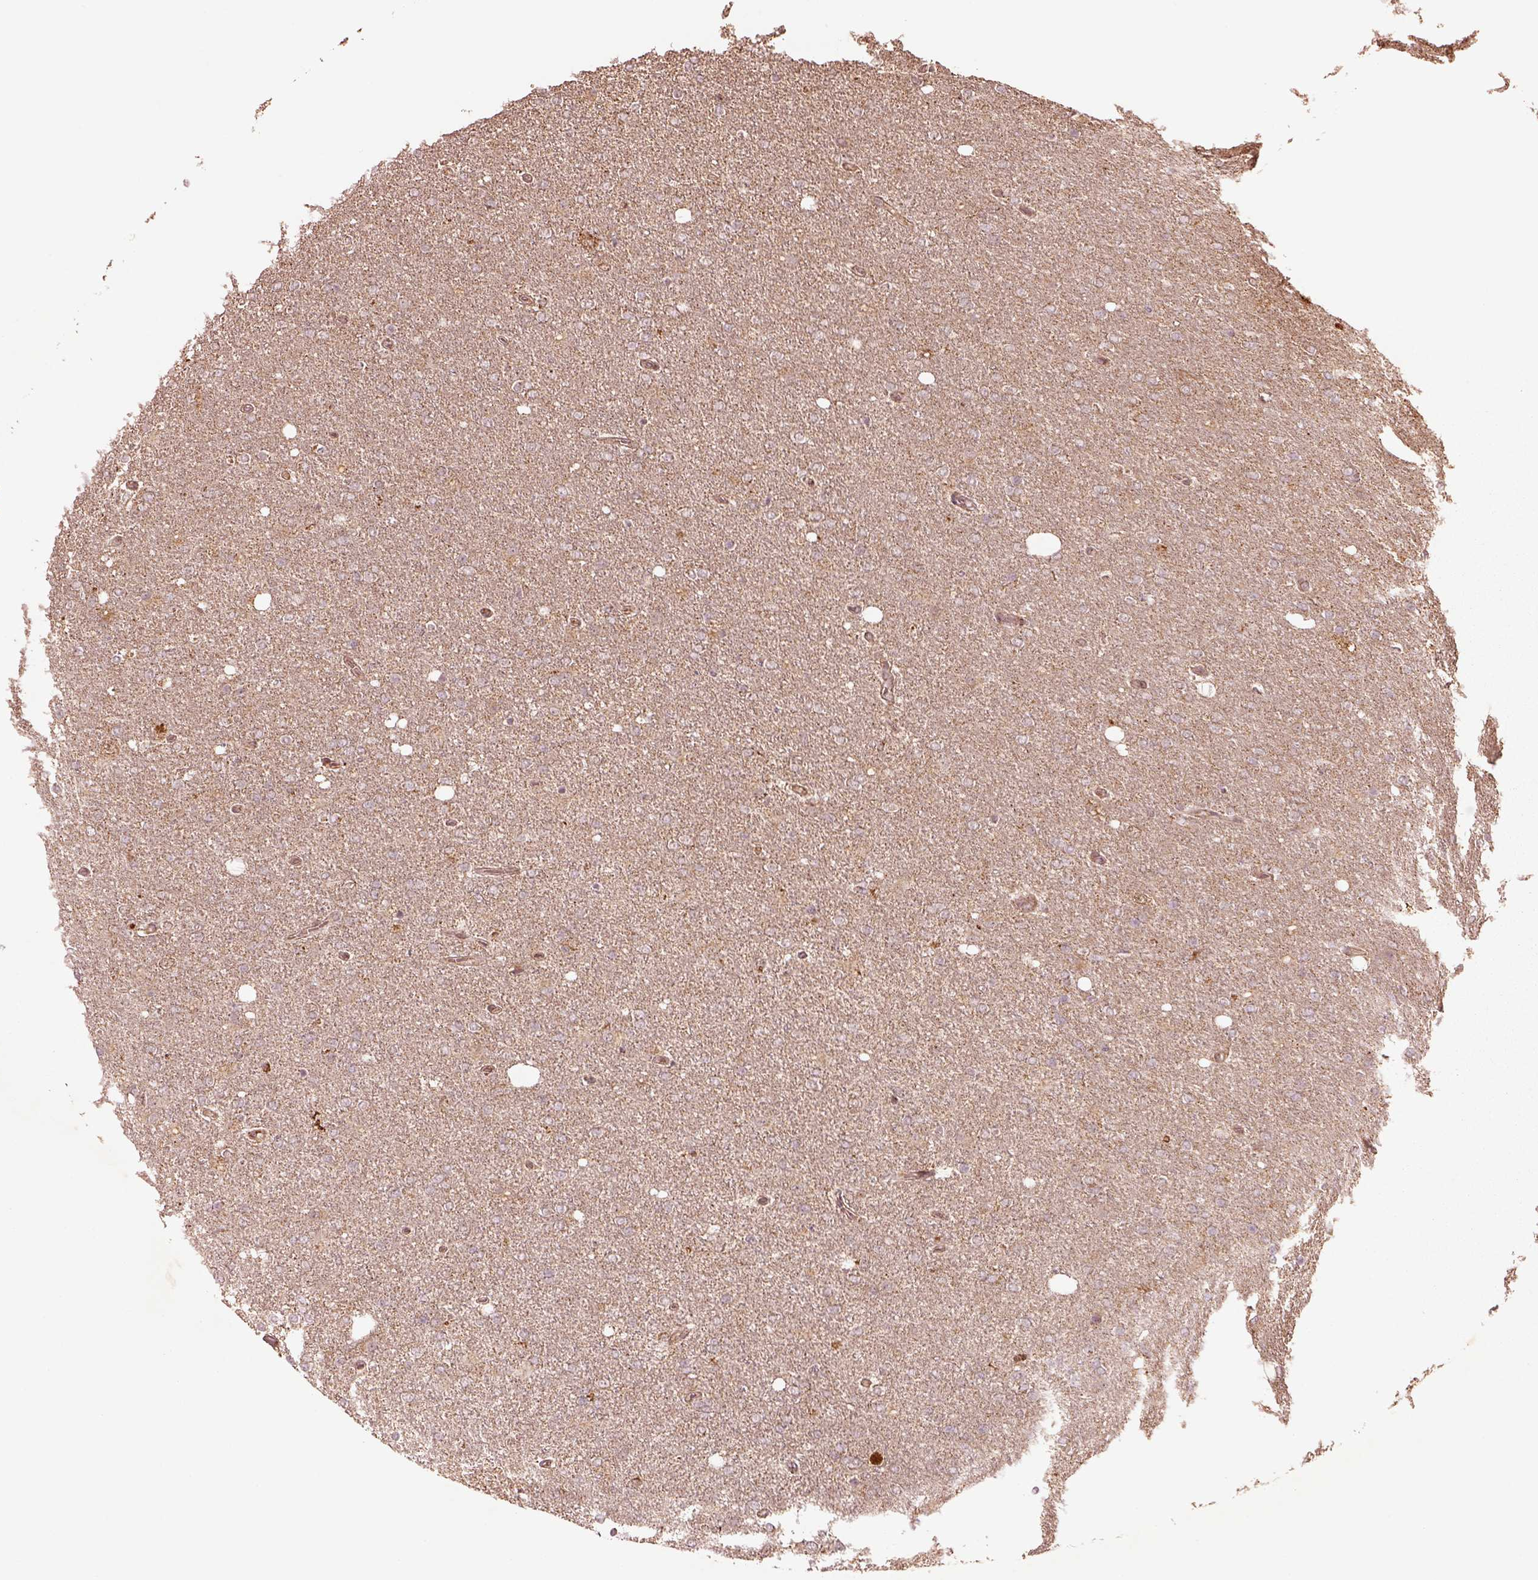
{"staining": {"intensity": "weak", "quantity": "<25%", "location": "cytoplasmic/membranous"}, "tissue": "glioma", "cell_type": "Tumor cells", "image_type": "cancer", "snomed": [{"axis": "morphology", "description": "Glioma, malignant, High grade"}, {"axis": "topography", "description": "Cerebral cortex"}], "caption": "This is an IHC image of human glioma. There is no expression in tumor cells.", "gene": "SEL1L3", "patient": {"sex": "male", "age": 70}}